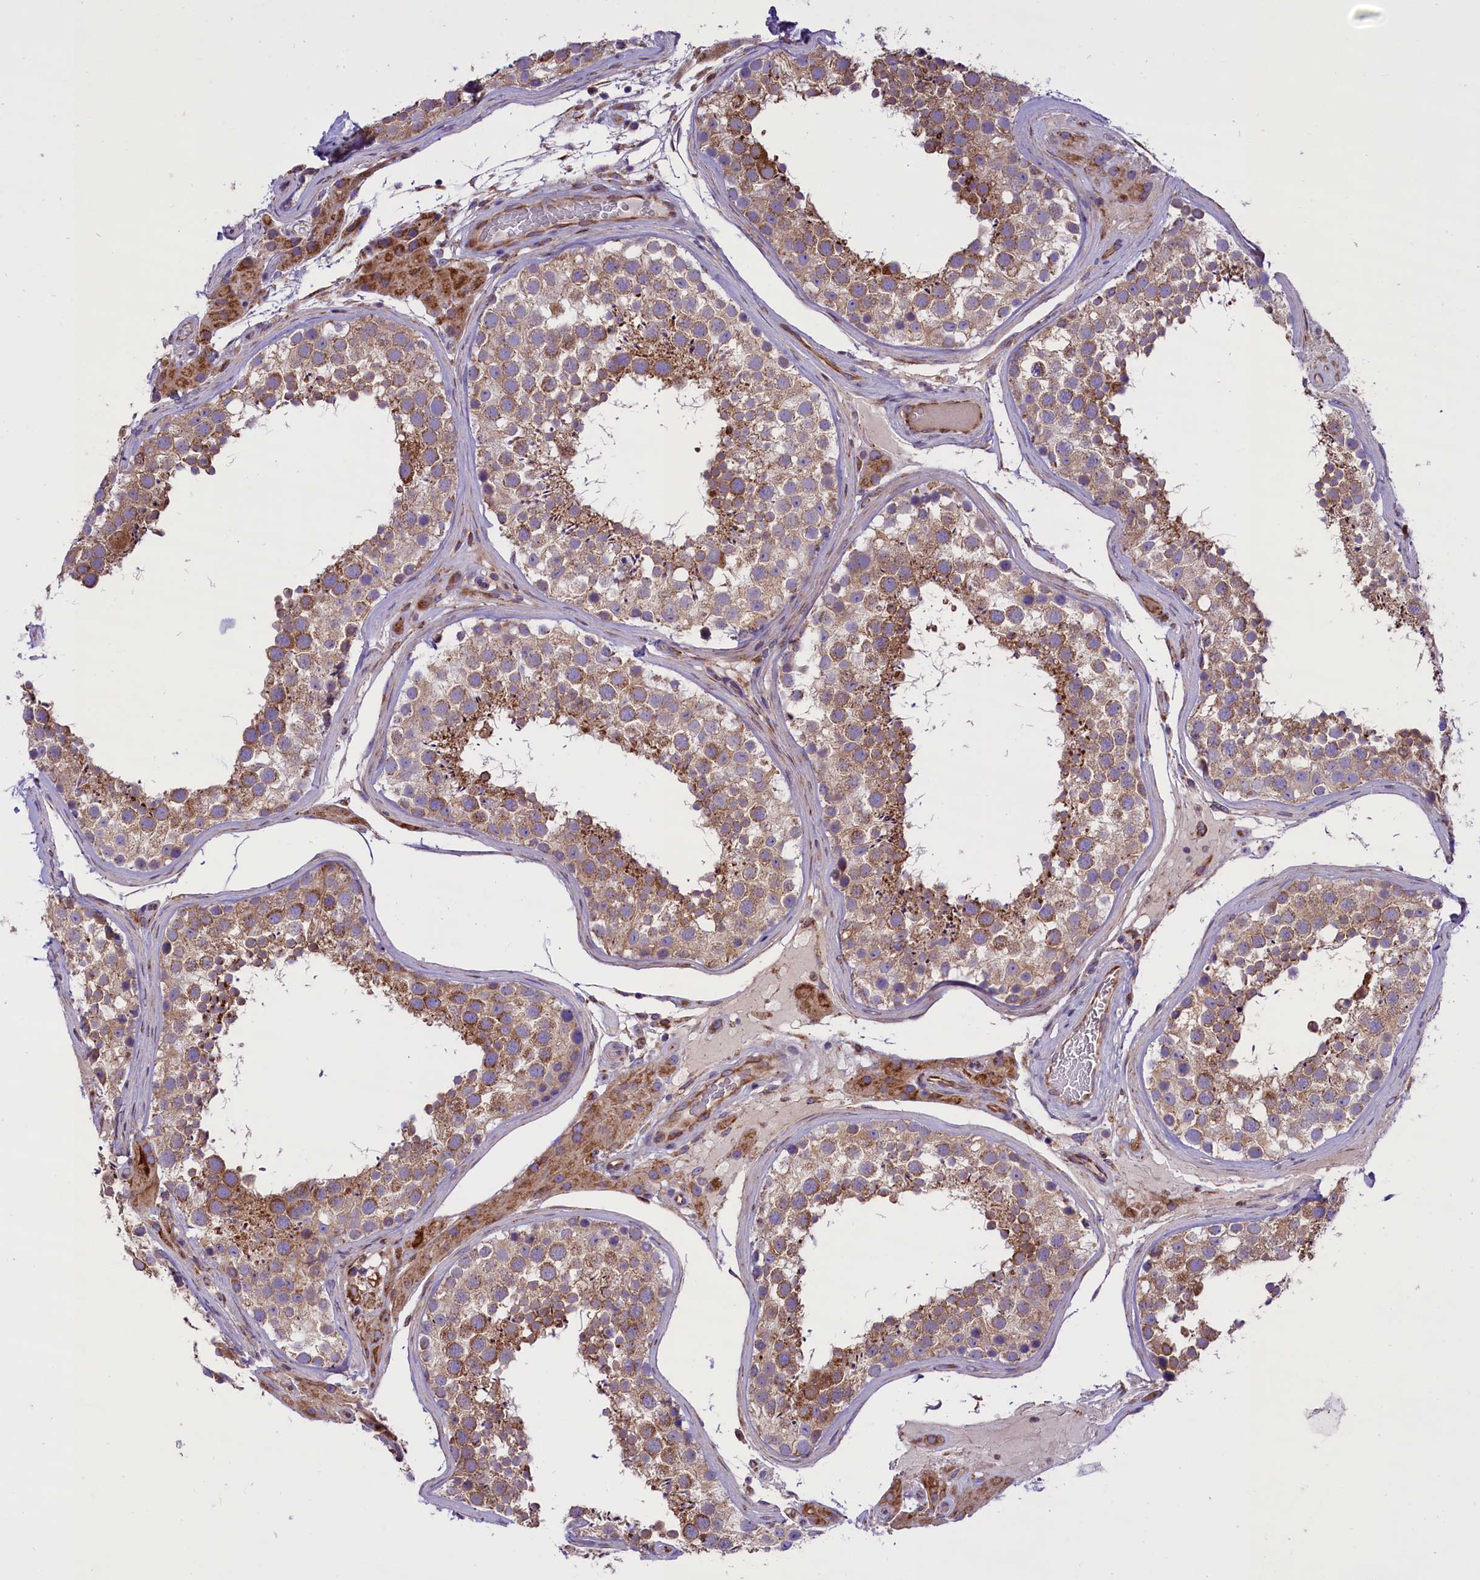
{"staining": {"intensity": "moderate", "quantity": "25%-75%", "location": "cytoplasmic/membranous"}, "tissue": "testis", "cell_type": "Cells in seminiferous ducts", "image_type": "normal", "snomed": [{"axis": "morphology", "description": "Normal tissue, NOS"}, {"axis": "topography", "description": "Testis"}], "caption": "Approximately 25%-75% of cells in seminiferous ducts in unremarkable testis display moderate cytoplasmic/membranous protein positivity as visualized by brown immunohistochemical staining.", "gene": "PTPRU", "patient": {"sex": "male", "age": 46}}